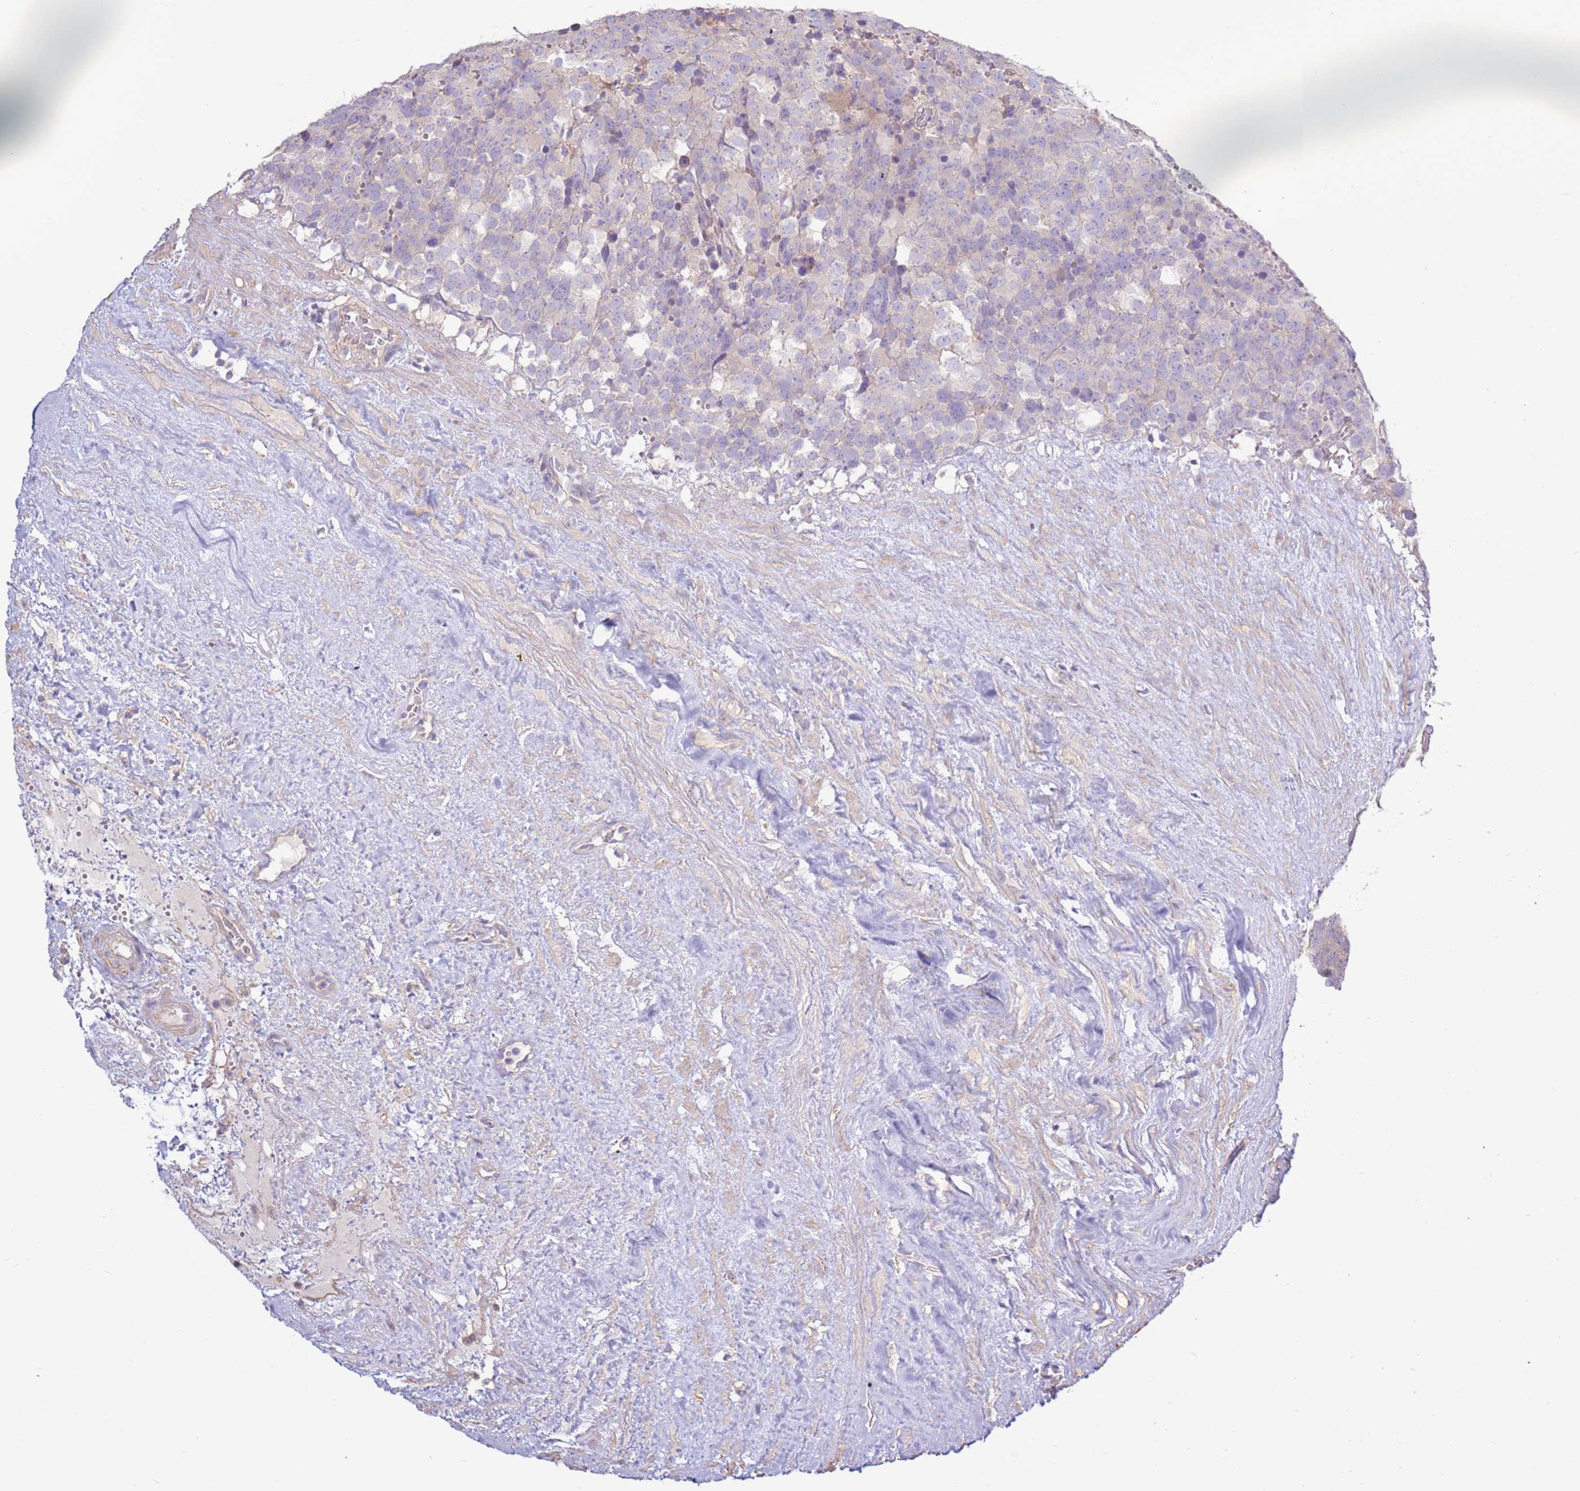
{"staining": {"intensity": "negative", "quantity": "none", "location": "none"}, "tissue": "testis cancer", "cell_type": "Tumor cells", "image_type": "cancer", "snomed": [{"axis": "morphology", "description": "Seminoma, NOS"}, {"axis": "topography", "description": "Testis"}], "caption": "Micrograph shows no protein positivity in tumor cells of testis cancer tissue.", "gene": "EVA1B", "patient": {"sex": "male", "age": 71}}